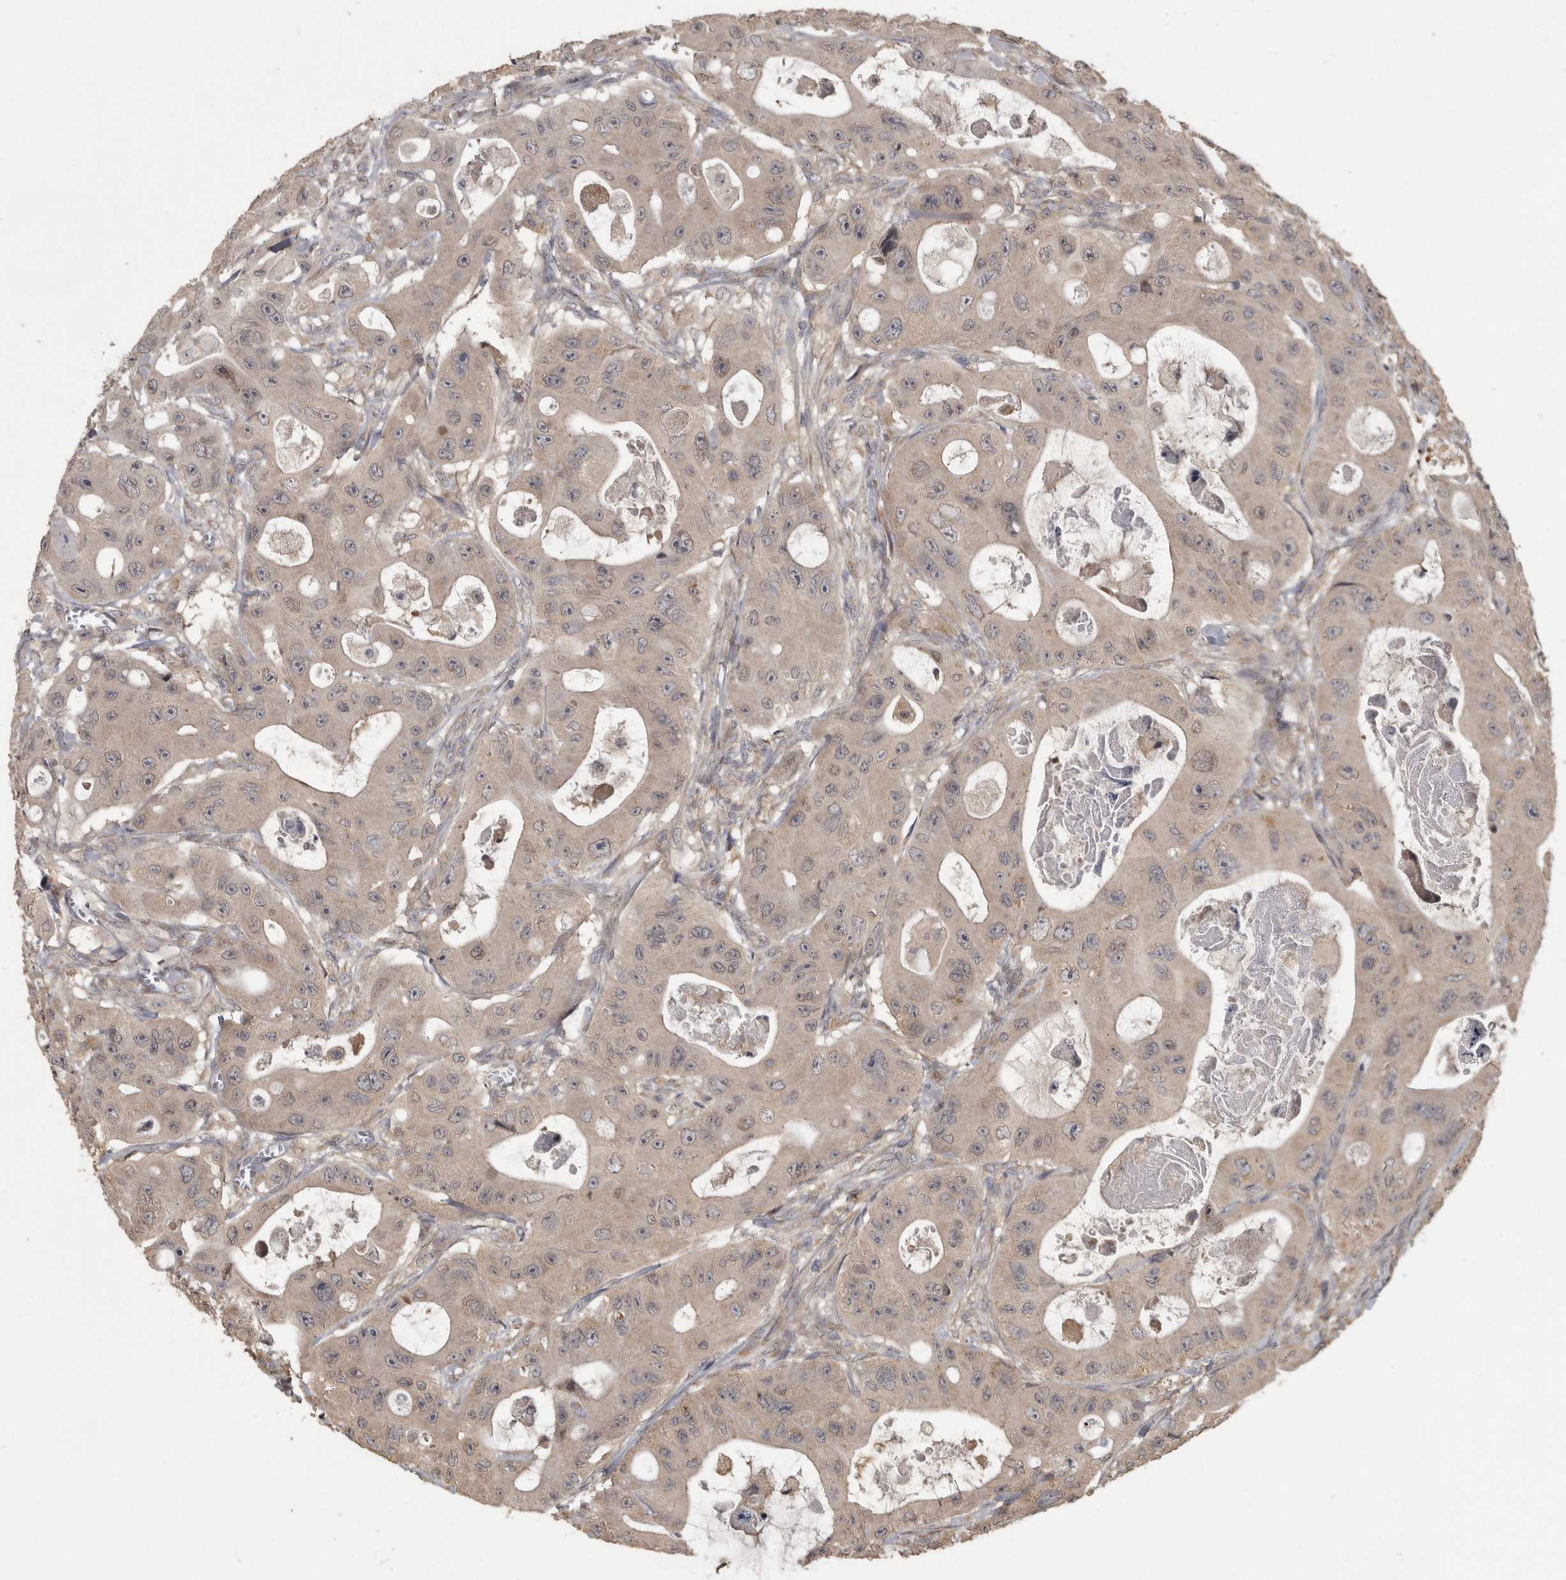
{"staining": {"intensity": "weak", "quantity": ">75%", "location": "cytoplasmic/membranous"}, "tissue": "colorectal cancer", "cell_type": "Tumor cells", "image_type": "cancer", "snomed": [{"axis": "morphology", "description": "Adenocarcinoma, NOS"}, {"axis": "topography", "description": "Colon"}], "caption": "Brown immunohistochemical staining in human colorectal cancer (adenocarcinoma) reveals weak cytoplasmic/membranous staining in approximately >75% of tumor cells. Using DAB (brown) and hematoxylin (blue) stains, captured at high magnification using brightfield microscopy.", "gene": "RAB29", "patient": {"sex": "female", "age": 46}}